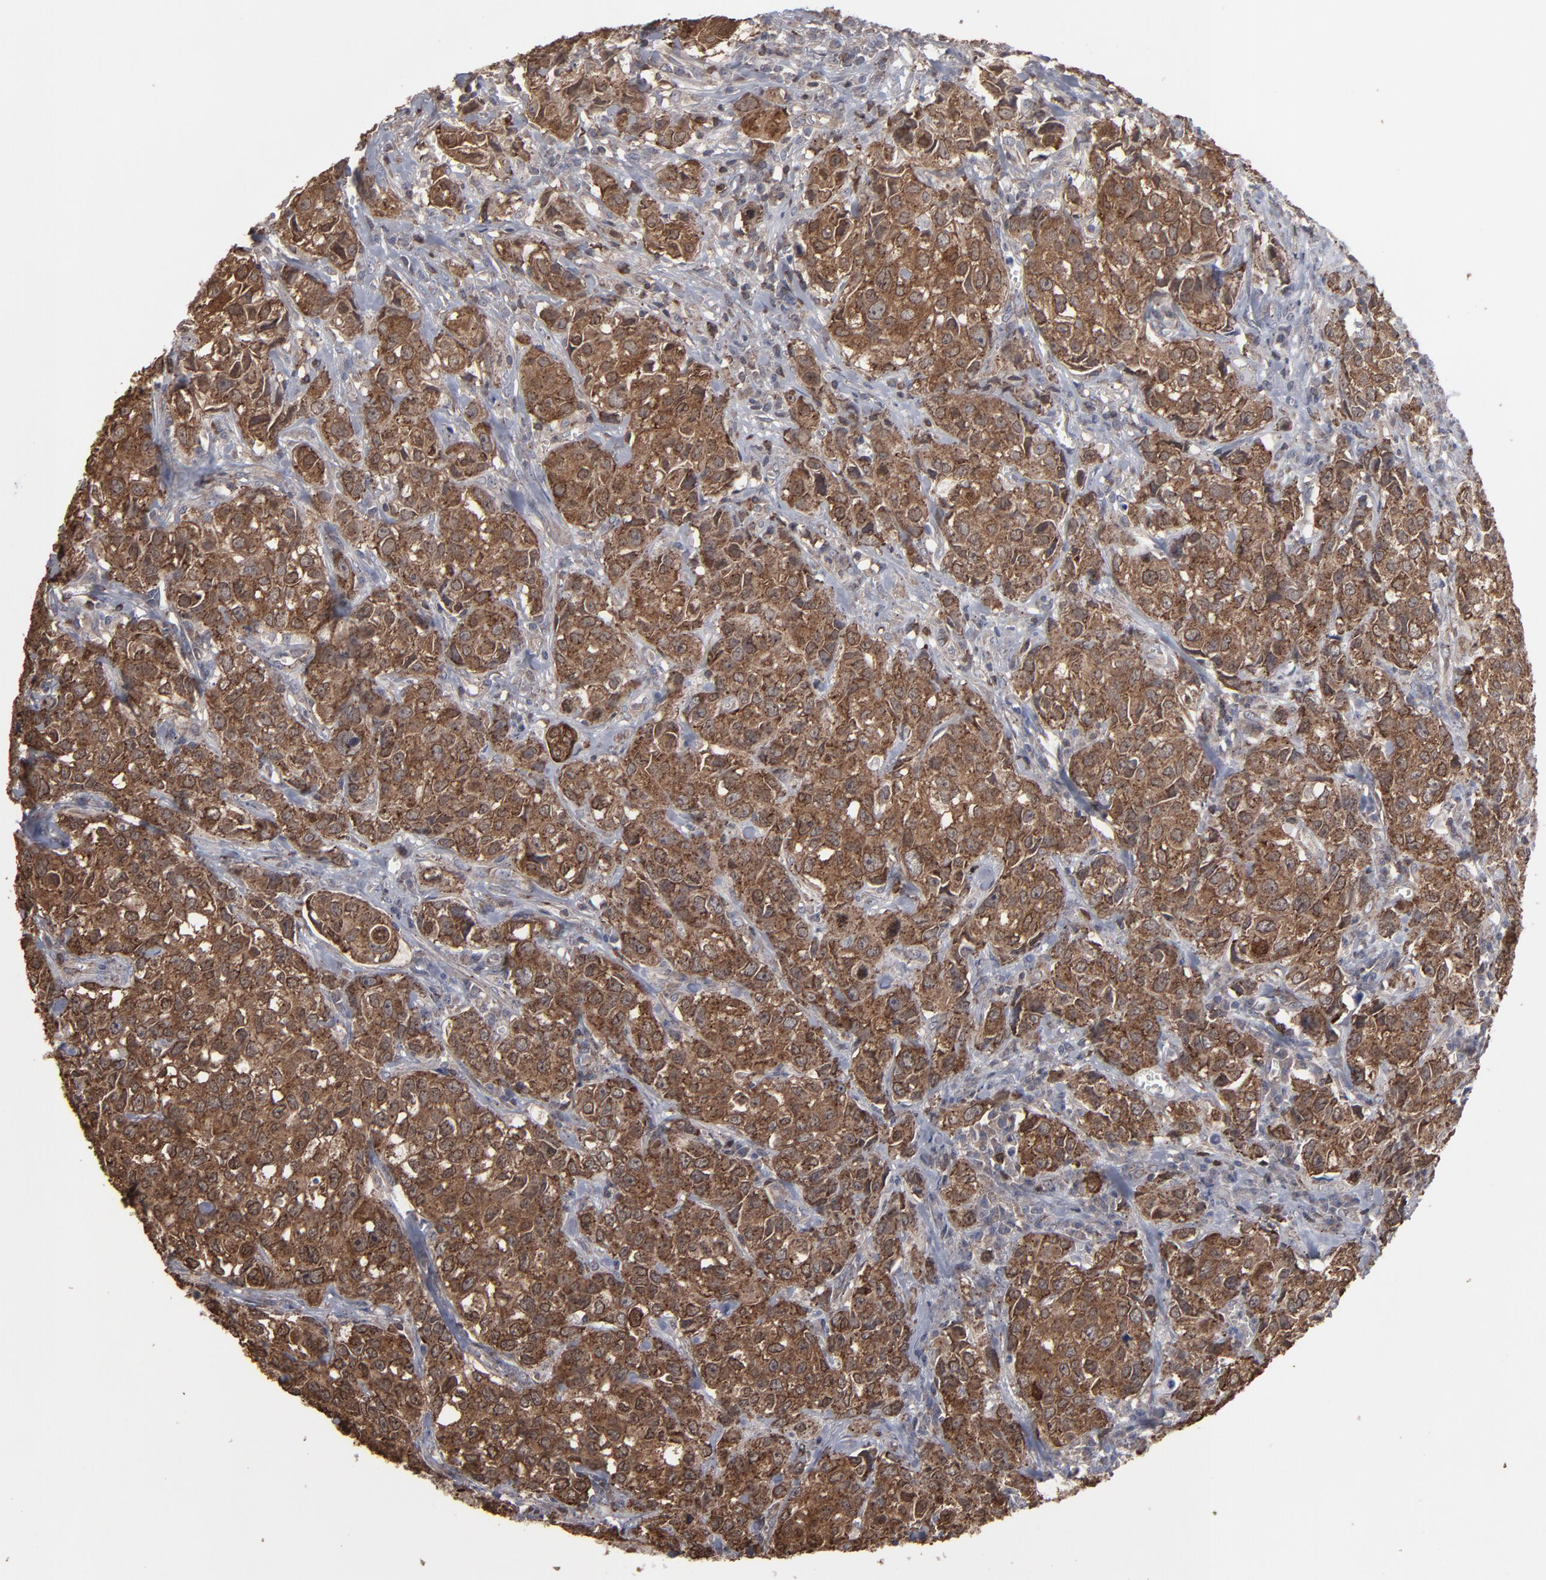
{"staining": {"intensity": "strong", "quantity": ">75%", "location": "cytoplasmic/membranous,nuclear"}, "tissue": "urothelial cancer", "cell_type": "Tumor cells", "image_type": "cancer", "snomed": [{"axis": "morphology", "description": "Urothelial carcinoma, High grade"}, {"axis": "topography", "description": "Urinary bladder"}], "caption": "An IHC photomicrograph of neoplastic tissue is shown. Protein staining in brown highlights strong cytoplasmic/membranous and nuclear positivity in high-grade urothelial carcinoma within tumor cells.", "gene": "KIAA2026", "patient": {"sex": "female", "age": 75}}